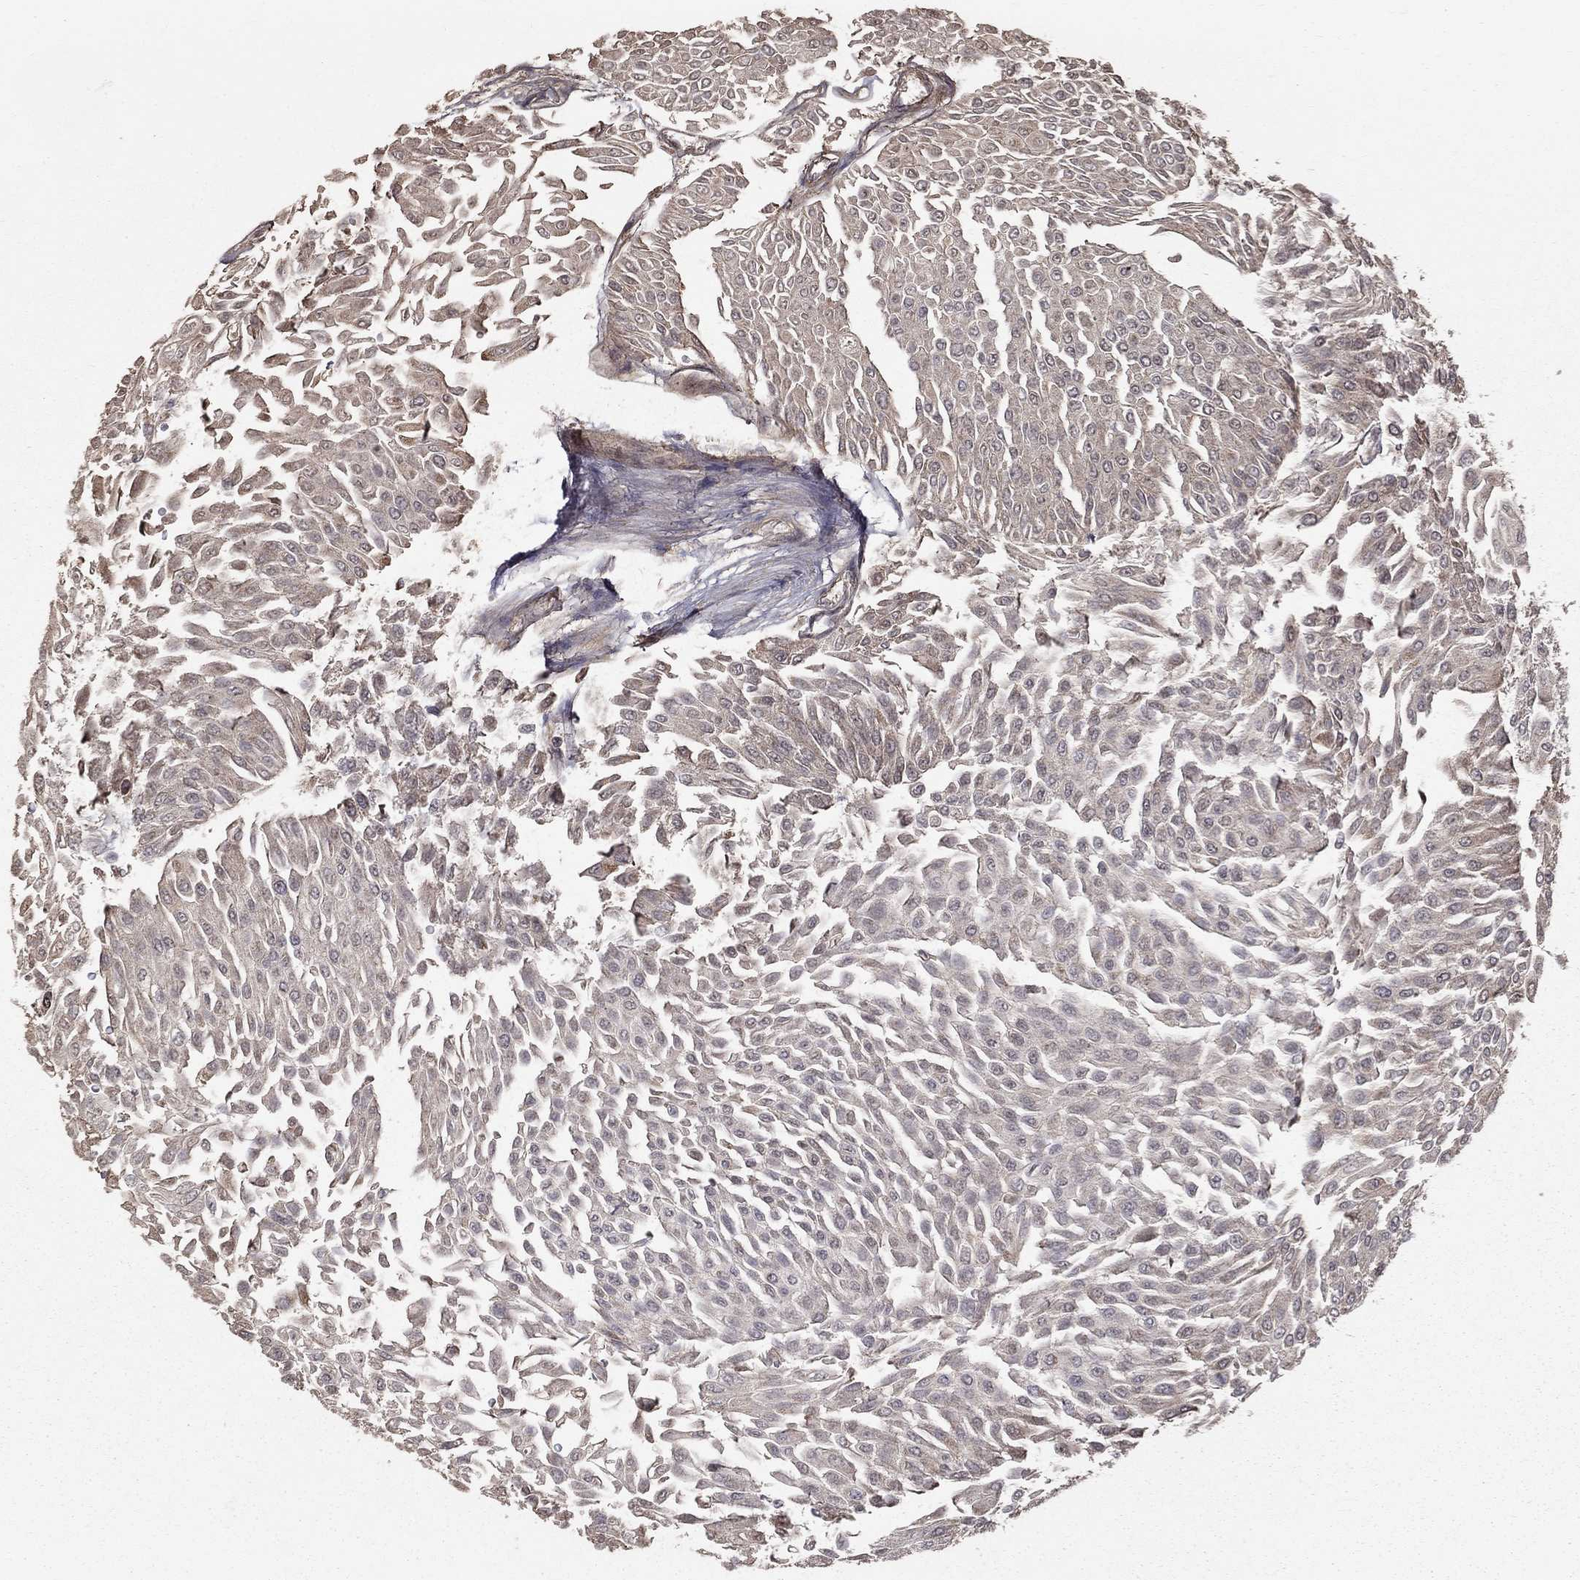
{"staining": {"intensity": "negative", "quantity": "none", "location": "none"}, "tissue": "urothelial cancer", "cell_type": "Tumor cells", "image_type": "cancer", "snomed": [{"axis": "morphology", "description": "Urothelial carcinoma, Low grade"}, {"axis": "topography", "description": "Urinary bladder"}], "caption": "DAB (3,3'-diaminobenzidine) immunohistochemical staining of urothelial carcinoma (low-grade) exhibits no significant expression in tumor cells.", "gene": "ACOT13", "patient": {"sex": "male", "age": 67}}